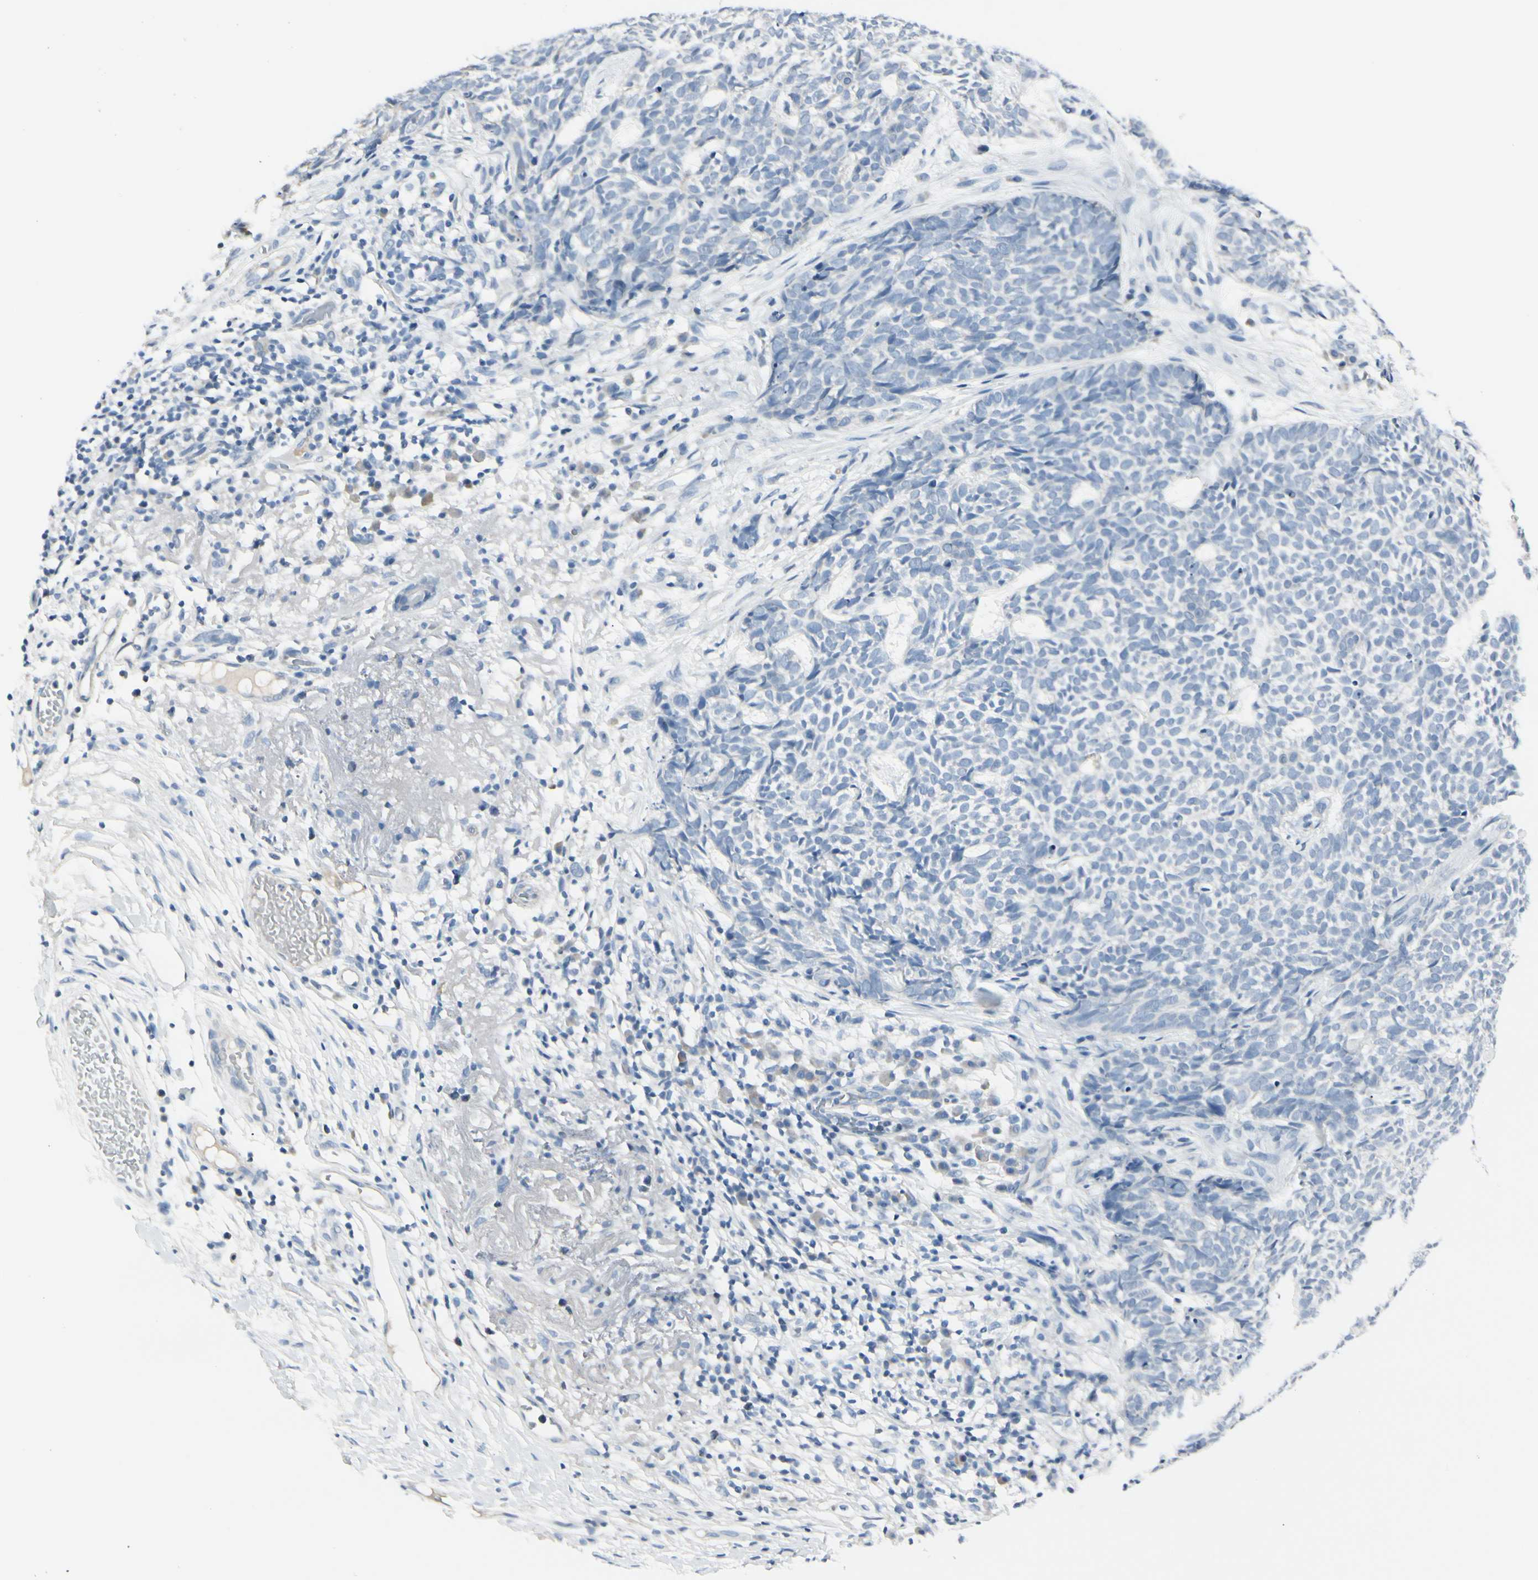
{"staining": {"intensity": "negative", "quantity": "none", "location": "none"}, "tissue": "skin cancer", "cell_type": "Tumor cells", "image_type": "cancer", "snomed": [{"axis": "morphology", "description": "Basal cell carcinoma"}, {"axis": "topography", "description": "Skin"}], "caption": "Immunohistochemistry histopathology image of neoplastic tissue: human skin basal cell carcinoma stained with DAB (3,3'-diaminobenzidine) demonstrates no significant protein positivity in tumor cells.", "gene": "CDHR5", "patient": {"sex": "female", "age": 84}}